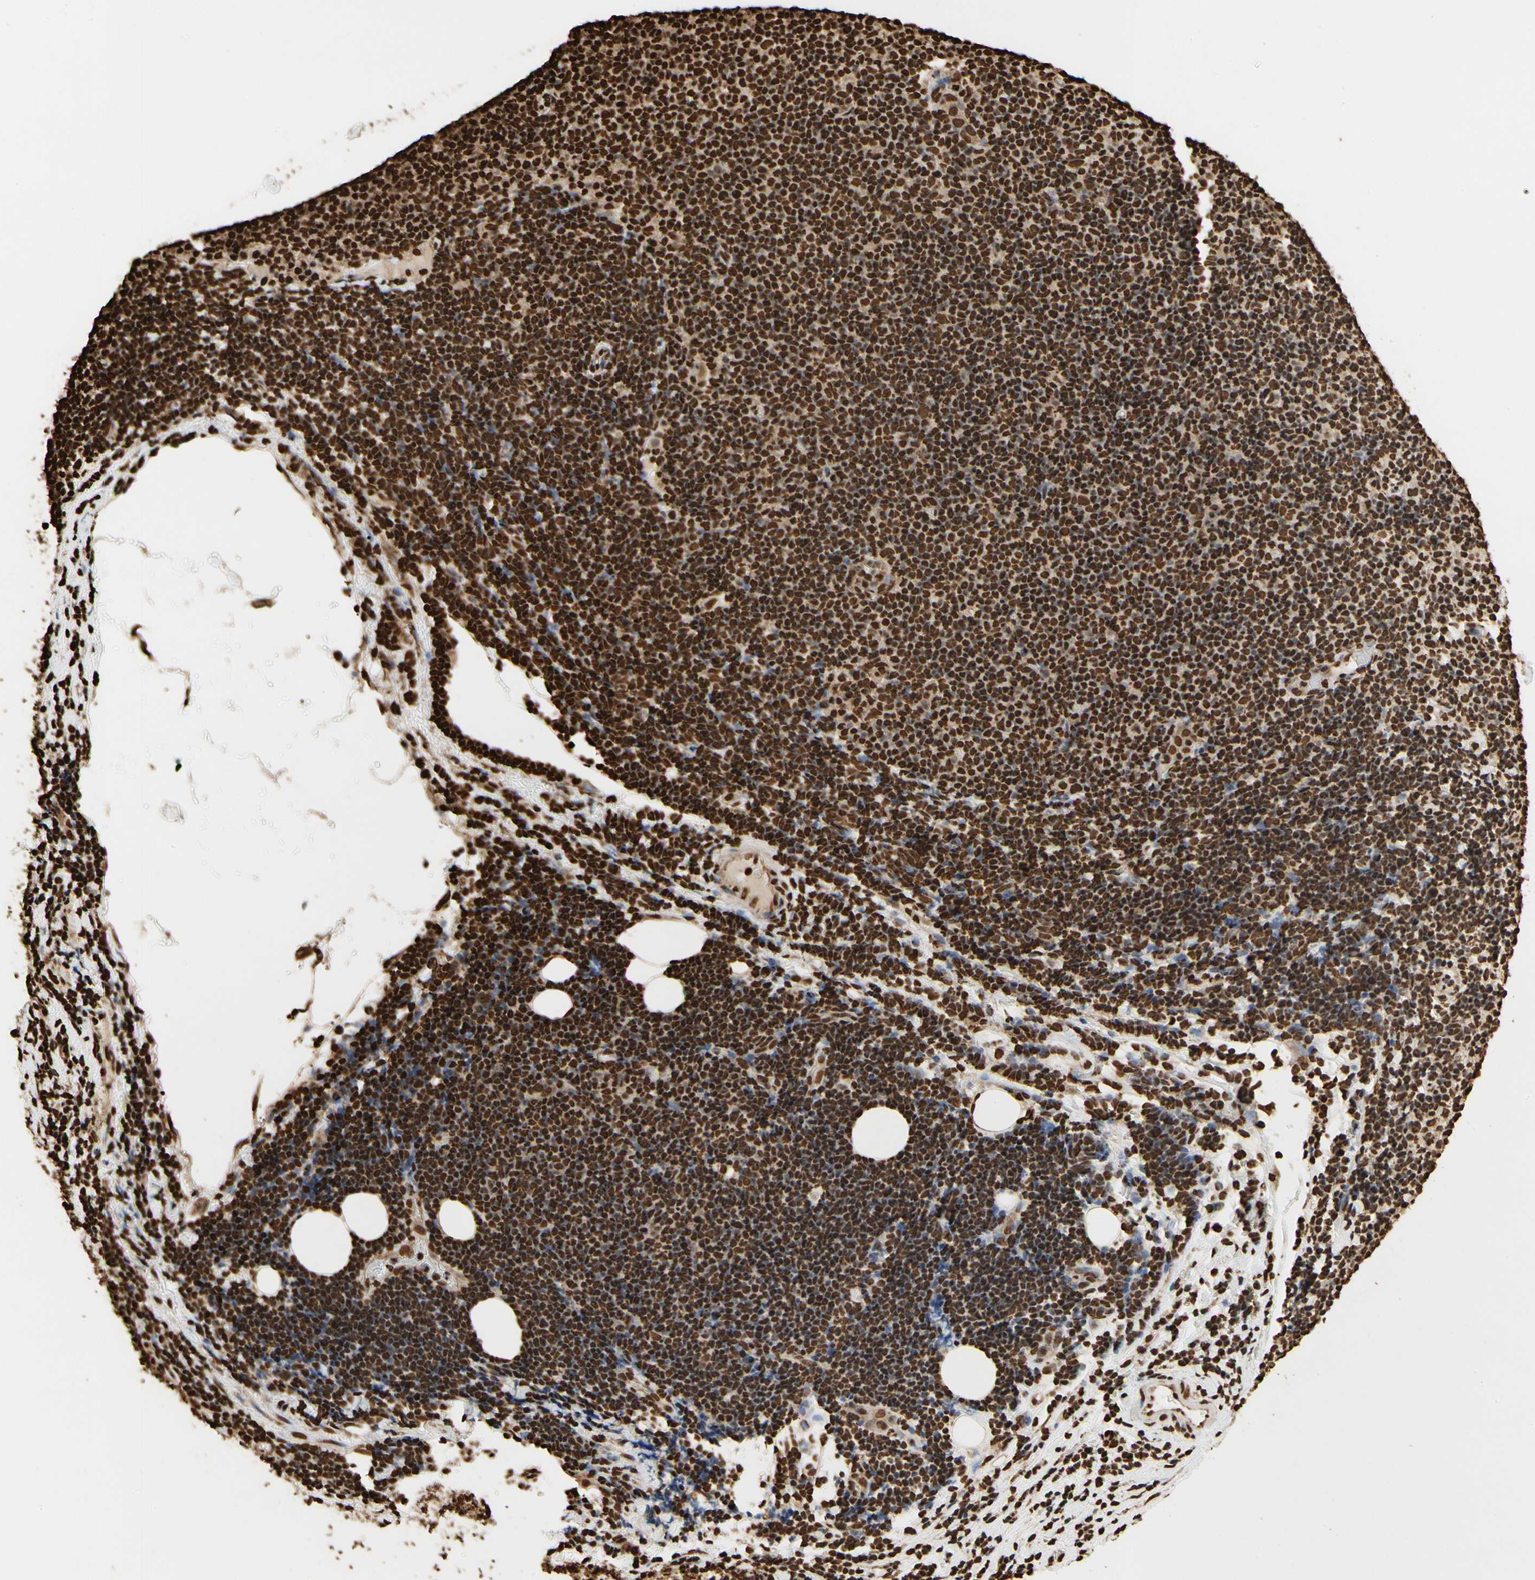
{"staining": {"intensity": "strong", "quantity": ">75%", "location": "cytoplasmic/membranous,nuclear"}, "tissue": "lymphoma", "cell_type": "Tumor cells", "image_type": "cancer", "snomed": [{"axis": "morphology", "description": "Malignant lymphoma, non-Hodgkin's type, Low grade"}, {"axis": "topography", "description": "Lymph node"}], "caption": "High-power microscopy captured an immunohistochemistry (IHC) micrograph of malignant lymphoma, non-Hodgkin's type (low-grade), revealing strong cytoplasmic/membranous and nuclear positivity in approximately >75% of tumor cells.", "gene": "HNRNPK", "patient": {"sex": "male", "age": 83}}